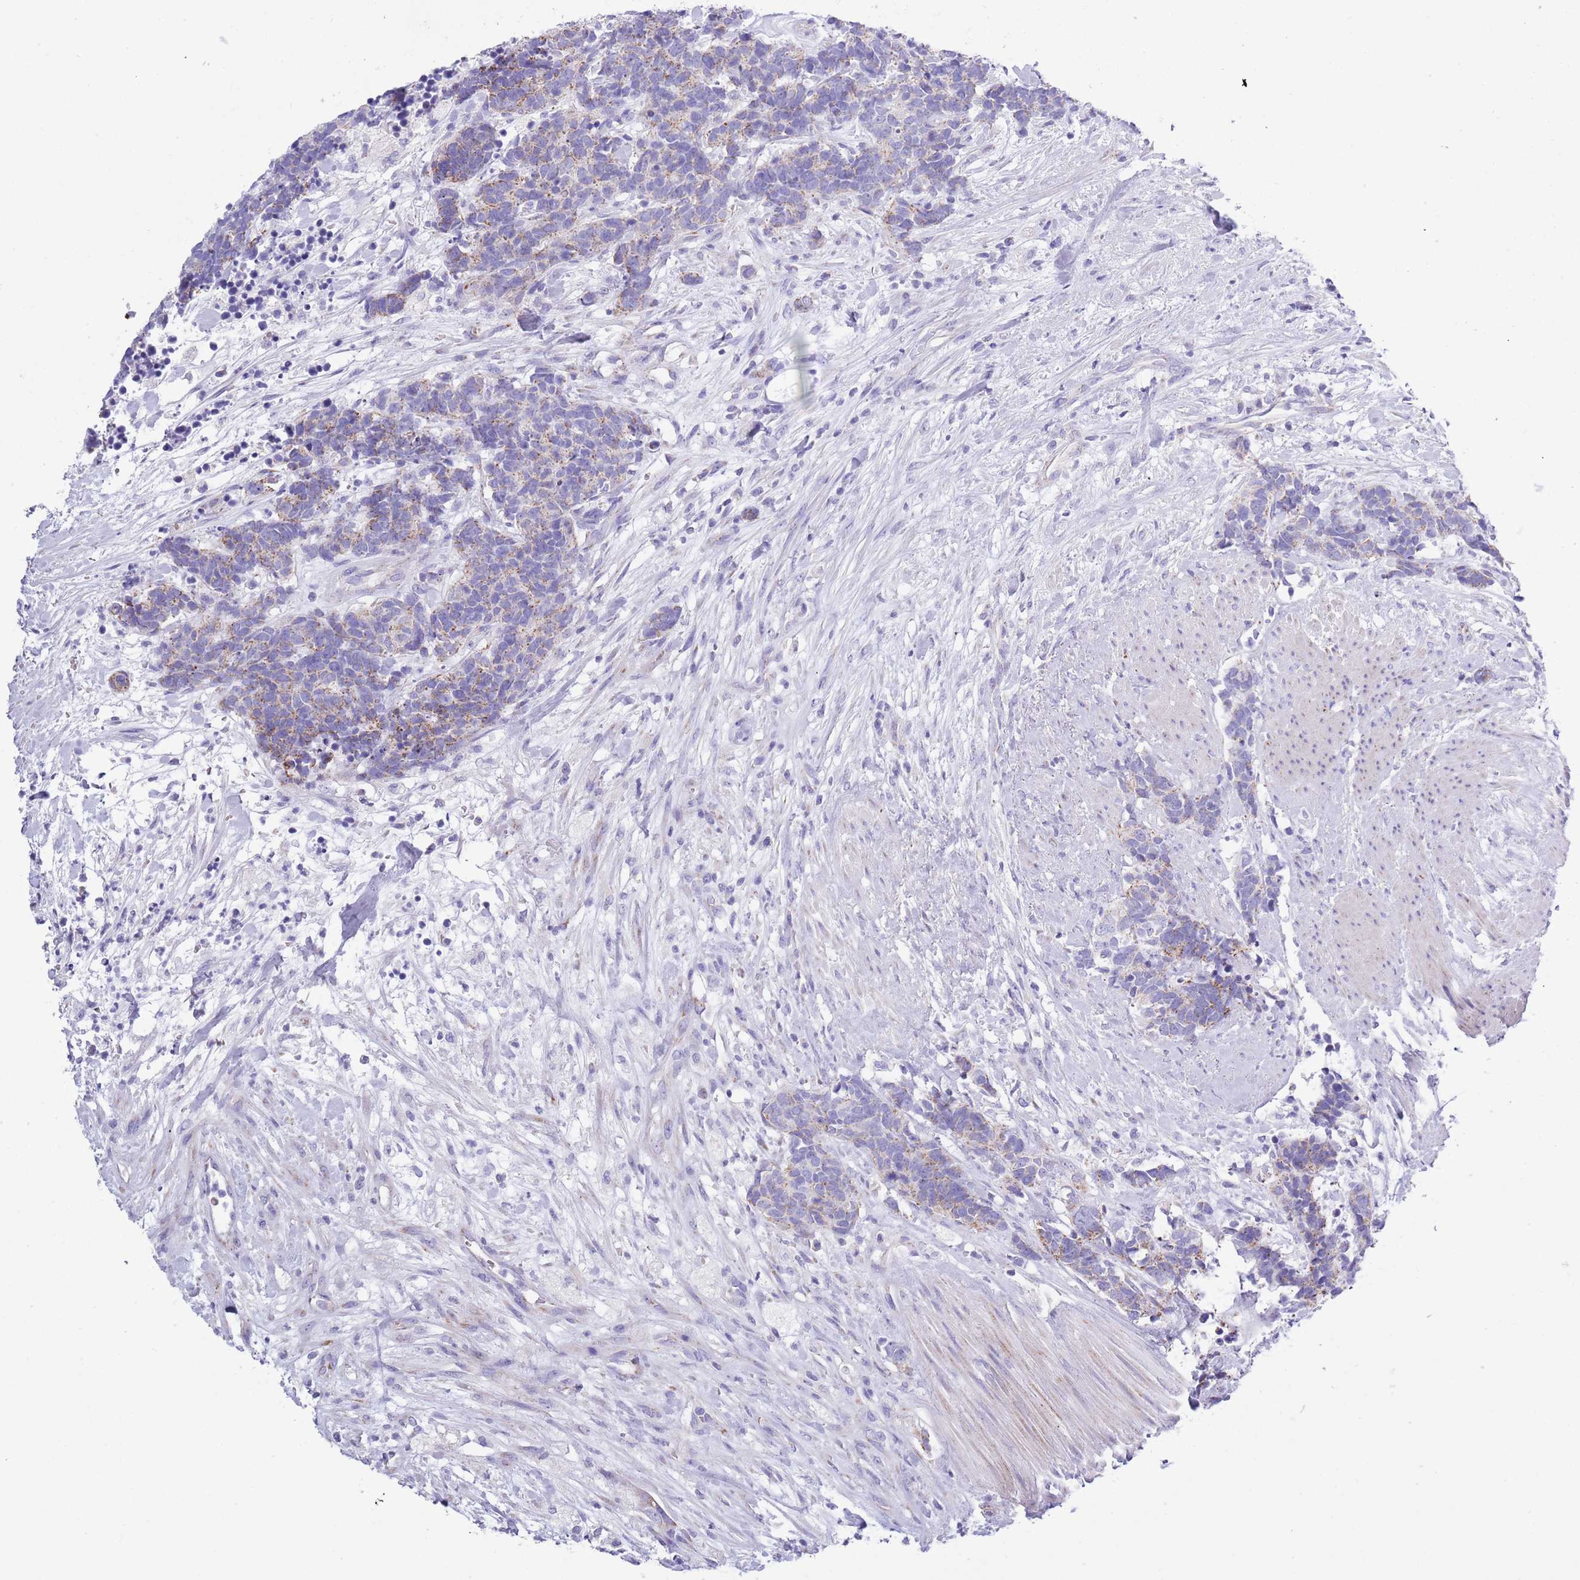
{"staining": {"intensity": "weak", "quantity": "25%-75%", "location": "cytoplasmic/membranous"}, "tissue": "carcinoid", "cell_type": "Tumor cells", "image_type": "cancer", "snomed": [{"axis": "morphology", "description": "Carcinoma, NOS"}, {"axis": "morphology", "description": "Carcinoid, malignant, NOS"}, {"axis": "topography", "description": "Prostate"}], "caption": "IHC (DAB) staining of carcinoid (malignant) displays weak cytoplasmic/membranous protein staining in approximately 25%-75% of tumor cells. (Brightfield microscopy of DAB IHC at high magnification).", "gene": "MOCOS", "patient": {"sex": "male", "age": 57}}